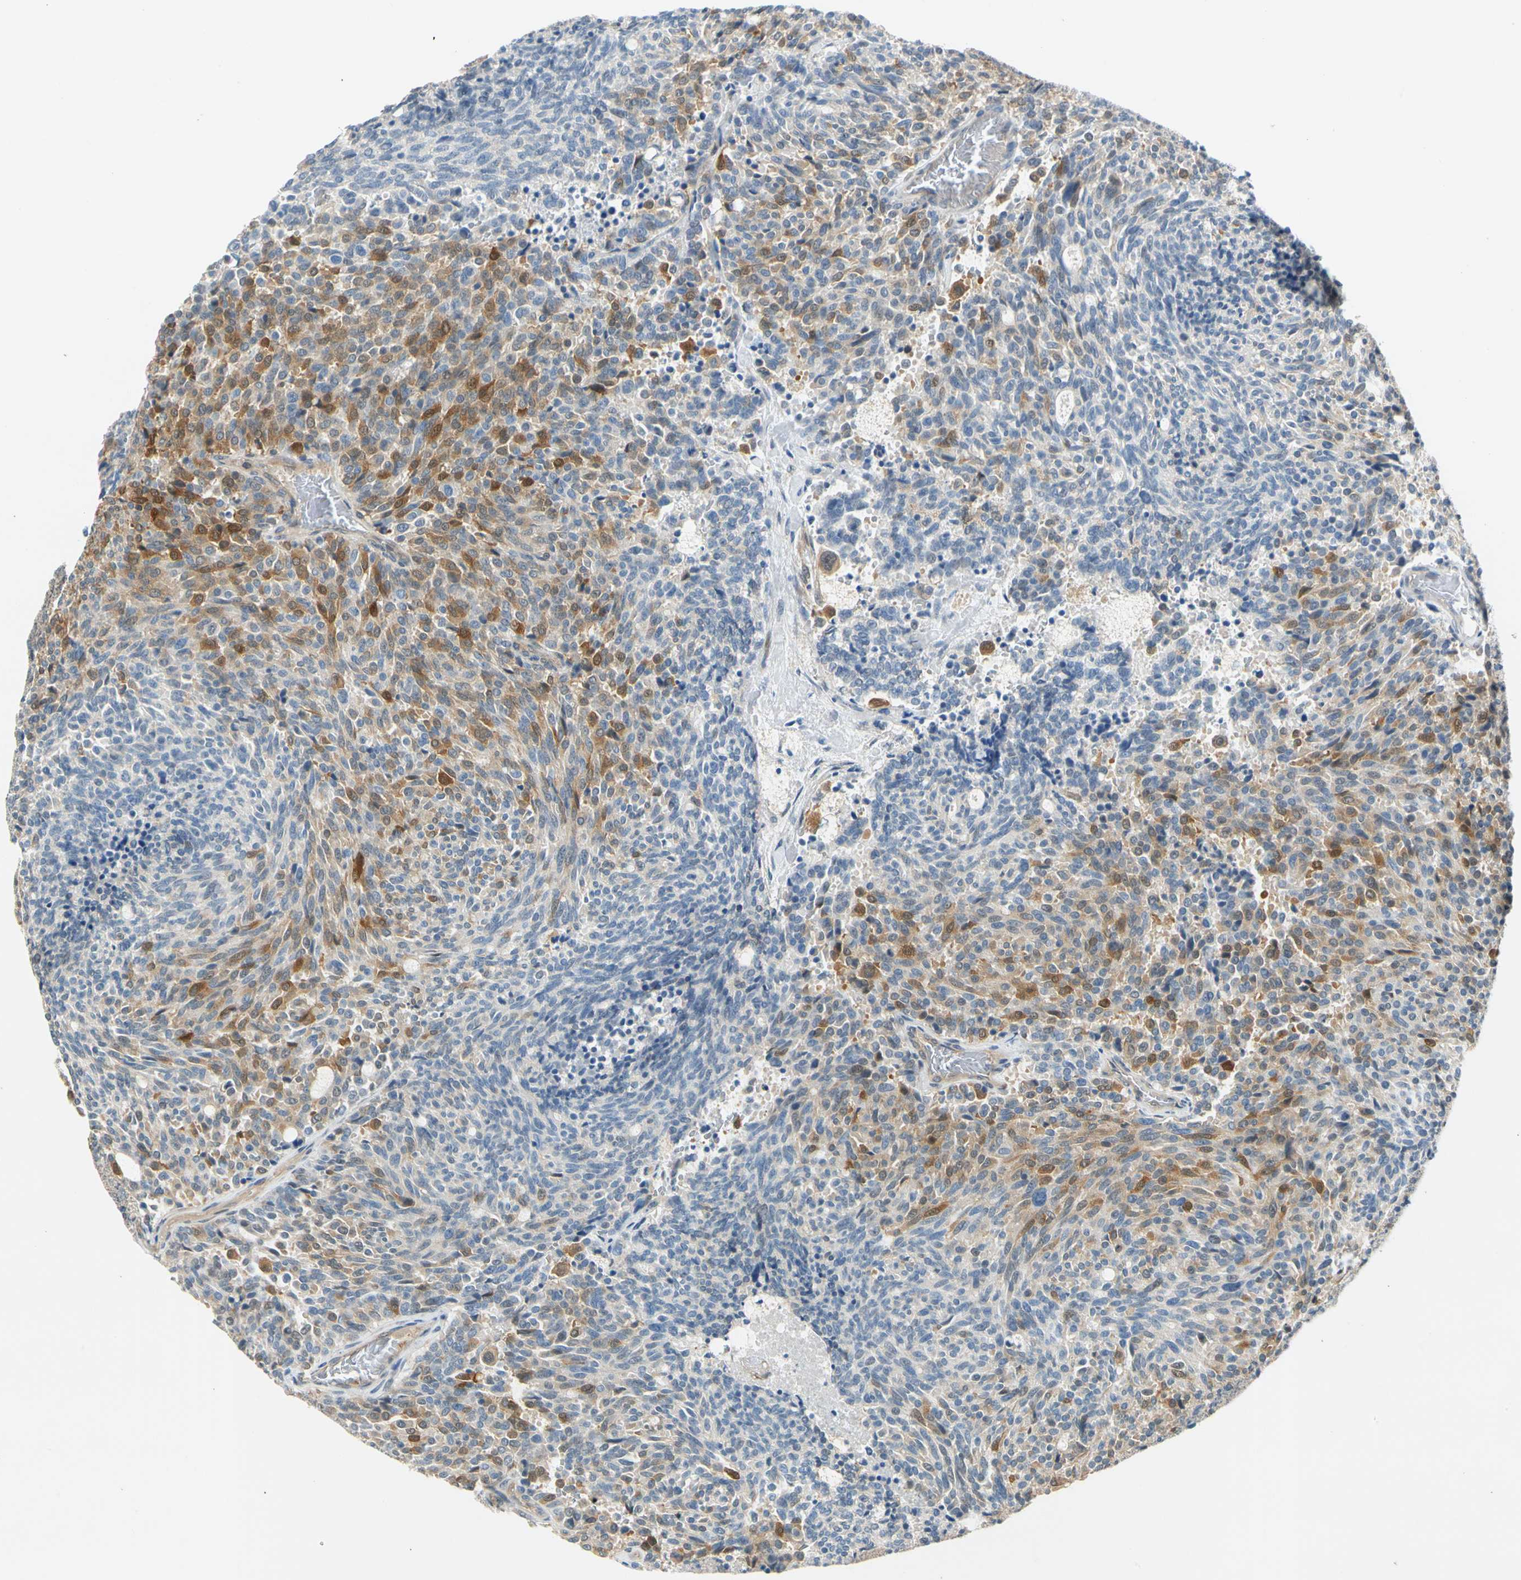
{"staining": {"intensity": "moderate", "quantity": "25%-75%", "location": "cytoplasmic/membranous"}, "tissue": "carcinoid", "cell_type": "Tumor cells", "image_type": "cancer", "snomed": [{"axis": "morphology", "description": "Carcinoid, malignant, NOS"}, {"axis": "topography", "description": "Pancreas"}], "caption": "Human malignant carcinoid stained with a brown dye demonstrates moderate cytoplasmic/membranous positive staining in approximately 25%-75% of tumor cells.", "gene": "WIPI1", "patient": {"sex": "female", "age": 54}}